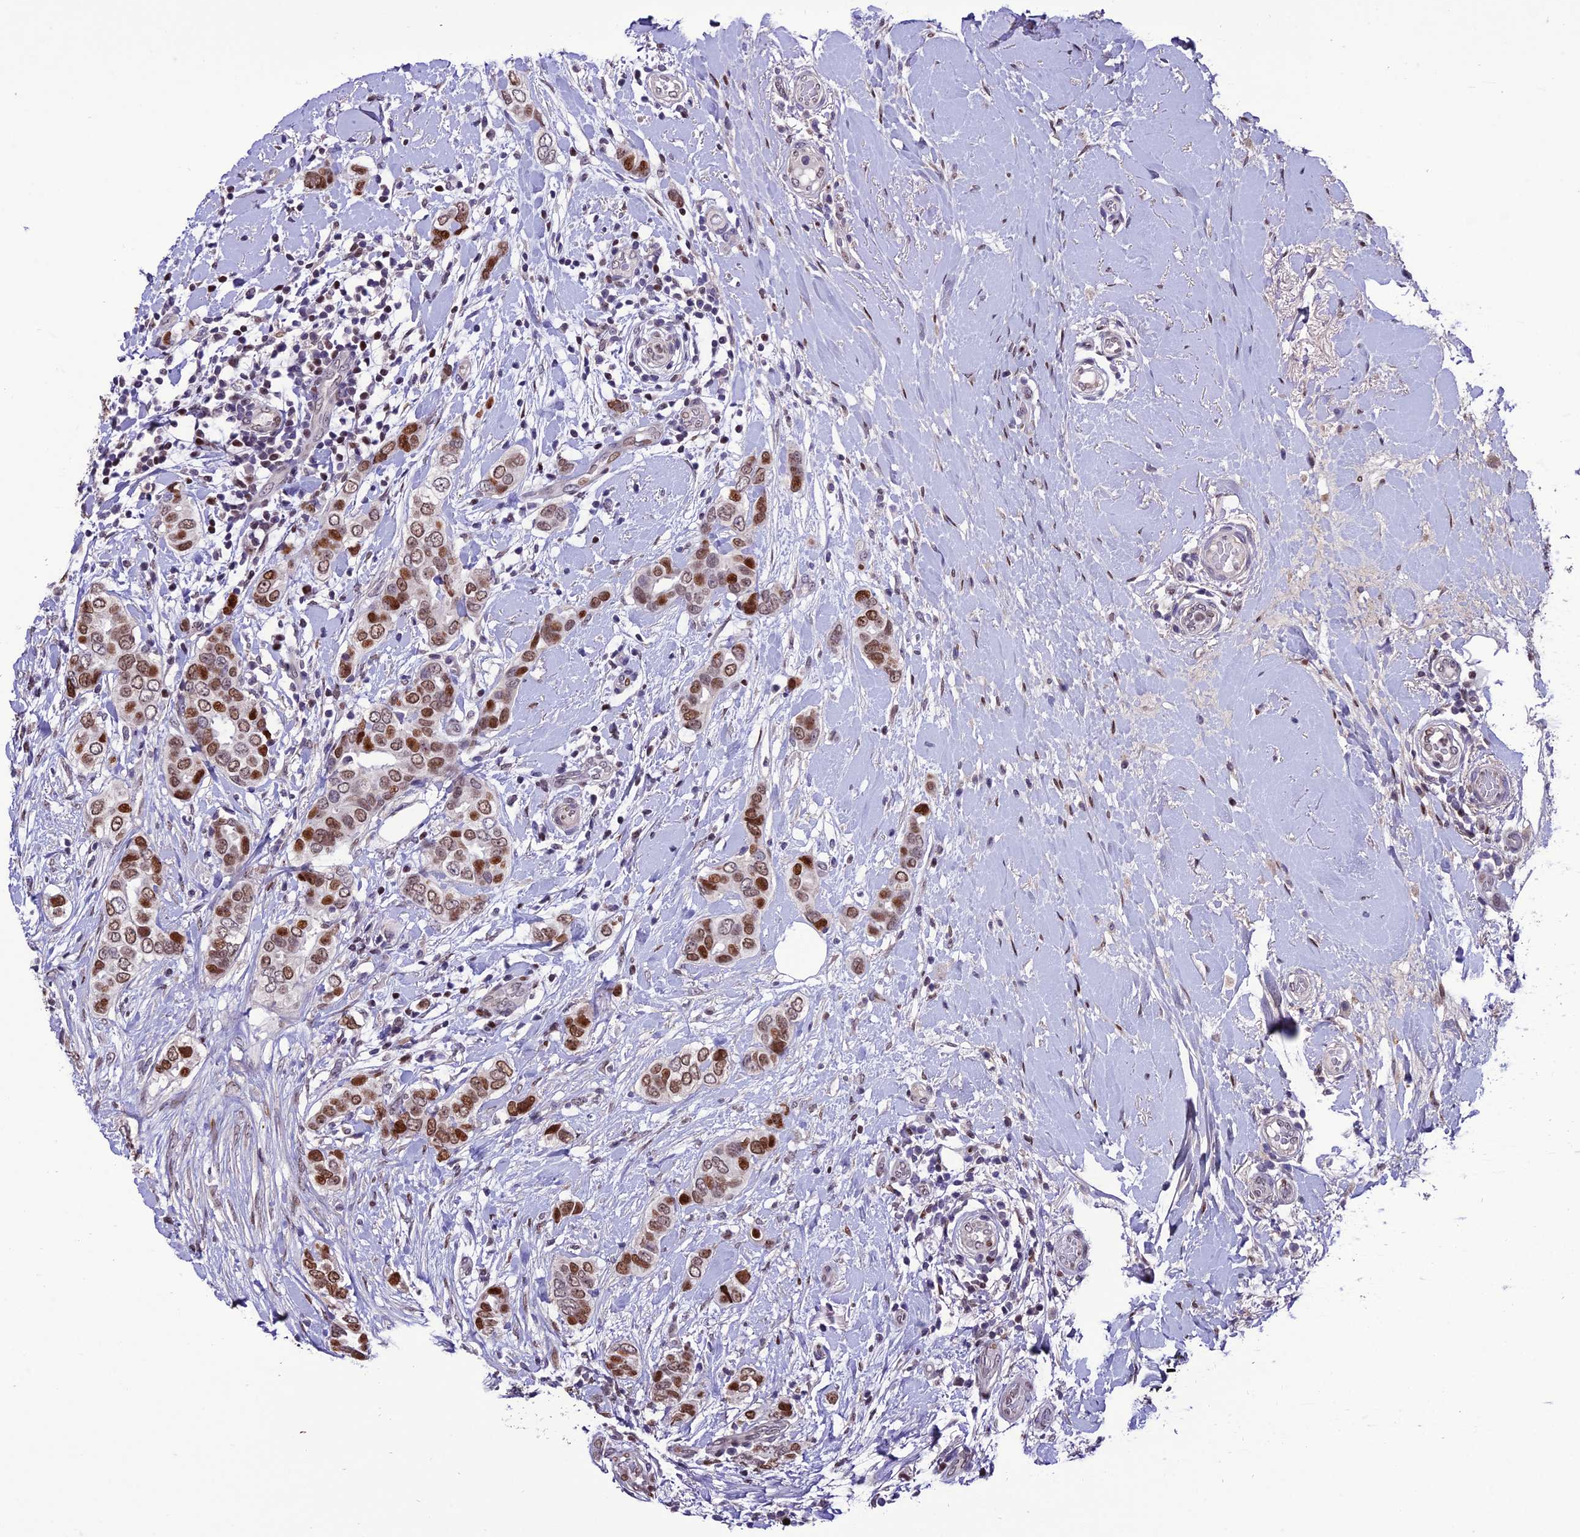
{"staining": {"intensity": "strong", "quantity": "25%-75%", "location": "nuclear"}, "tissue": "breast cancer", "cell_type": "Tumor cells", "image_type": "cancer", "snomed": [{"axis": "morphology", "description": "Lobular carcinoma"}, {"axis": "topography", "description": "Breast"}], "caption": "The immunohistochemical stain labels strong nuclear staining in tumor cells of breast cancer (lobular carcinoma) tissue.", "gene": "ZNF707", "patient": {"sex": "female", "age": 51}}